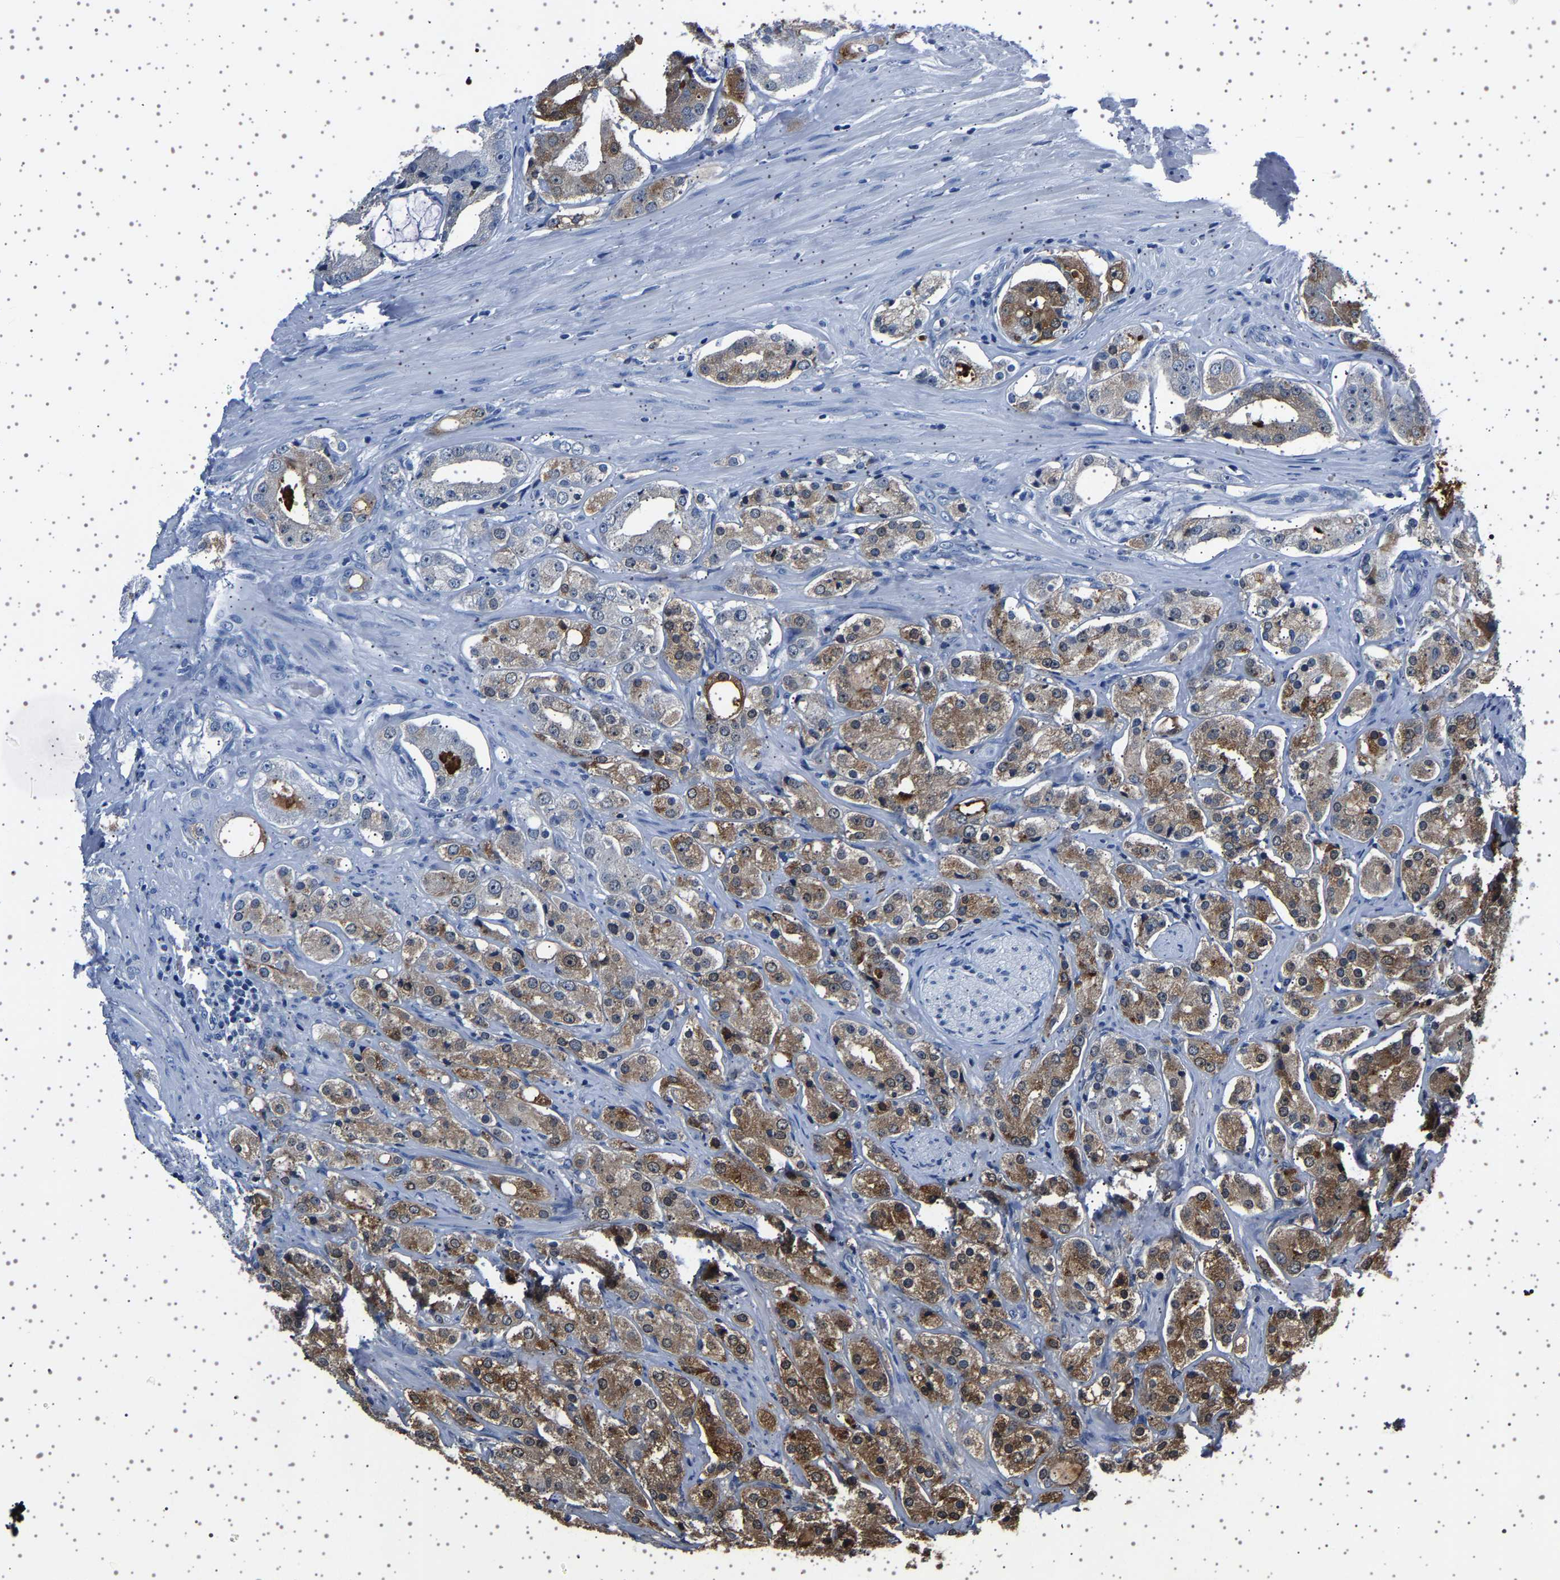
{"staining": {"intensity": "moderate", "quantity": ">75%", "location": "cytoplasmic/membranous"}, "tissue": "prostate cancer", "cell_type": "Tumor cells", "image_type": "cancer", "snomed": [{"axis": "morphology", "description": "Adenocarcinoma, High grade"}, {"axis": "topography", "description": "Prostate"}], "caption": "Tumor cells show medium levels of moderate cytoplasmic/membranous staining in about >75% of cells in prostate cancer (adenocarcinoma (high-grade)).", "gene": "TFF3", "patient": {"sex": "male", "age": 68}}